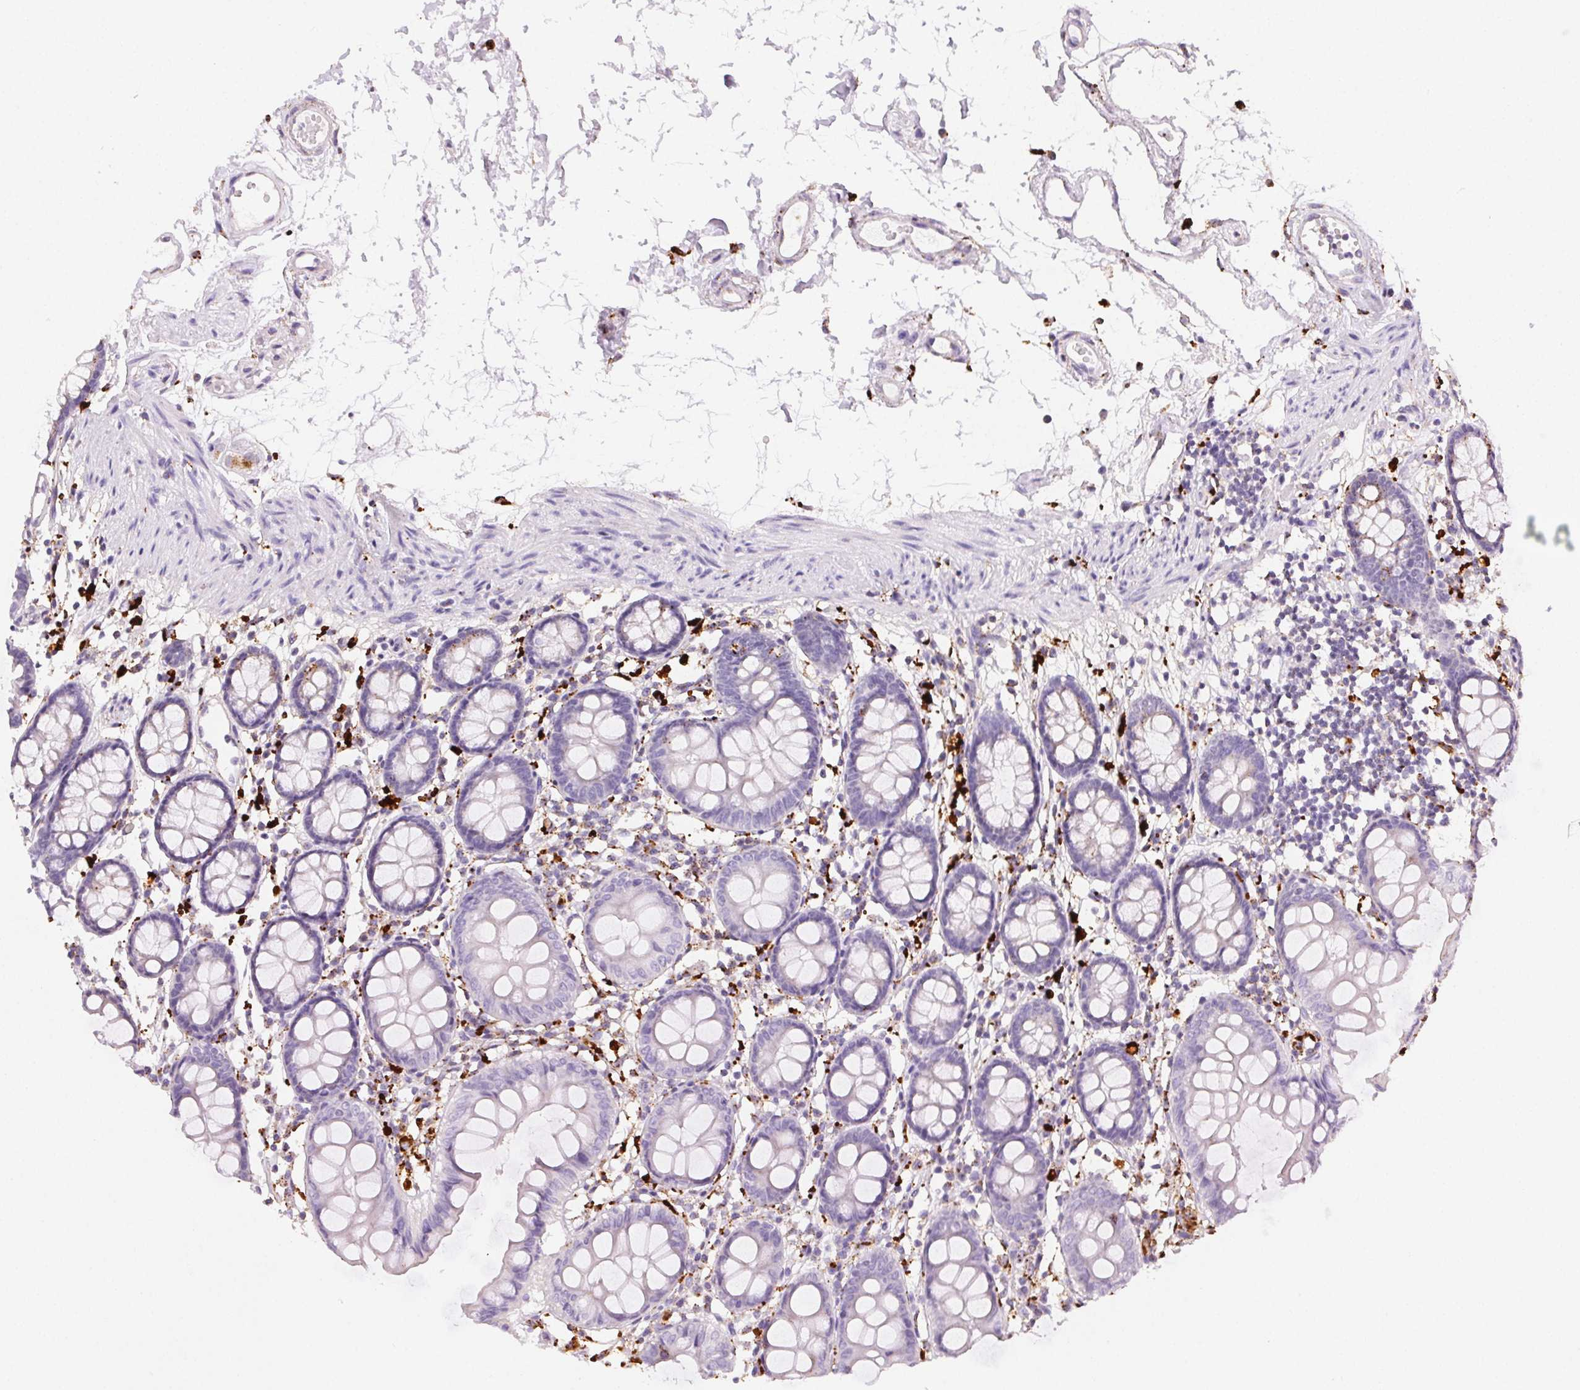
{"staining": {"intensity": "negative", "quantity": "none", "location": "none"}, "tissue": "colon", "cell_type": "Endothelial cells", "image_type": "normal", "snomed": [{"axis": "morphology", "description": "Normal tissue, NOS"}, {"axis": "topography", "description": "Colon"}], "caption": "DAB immunohistochemical staining of normal colon reveals no significant staining in endothelial cells.", "gene": "SCPEP1", "patient": {"sex": "female", "age": 84}}